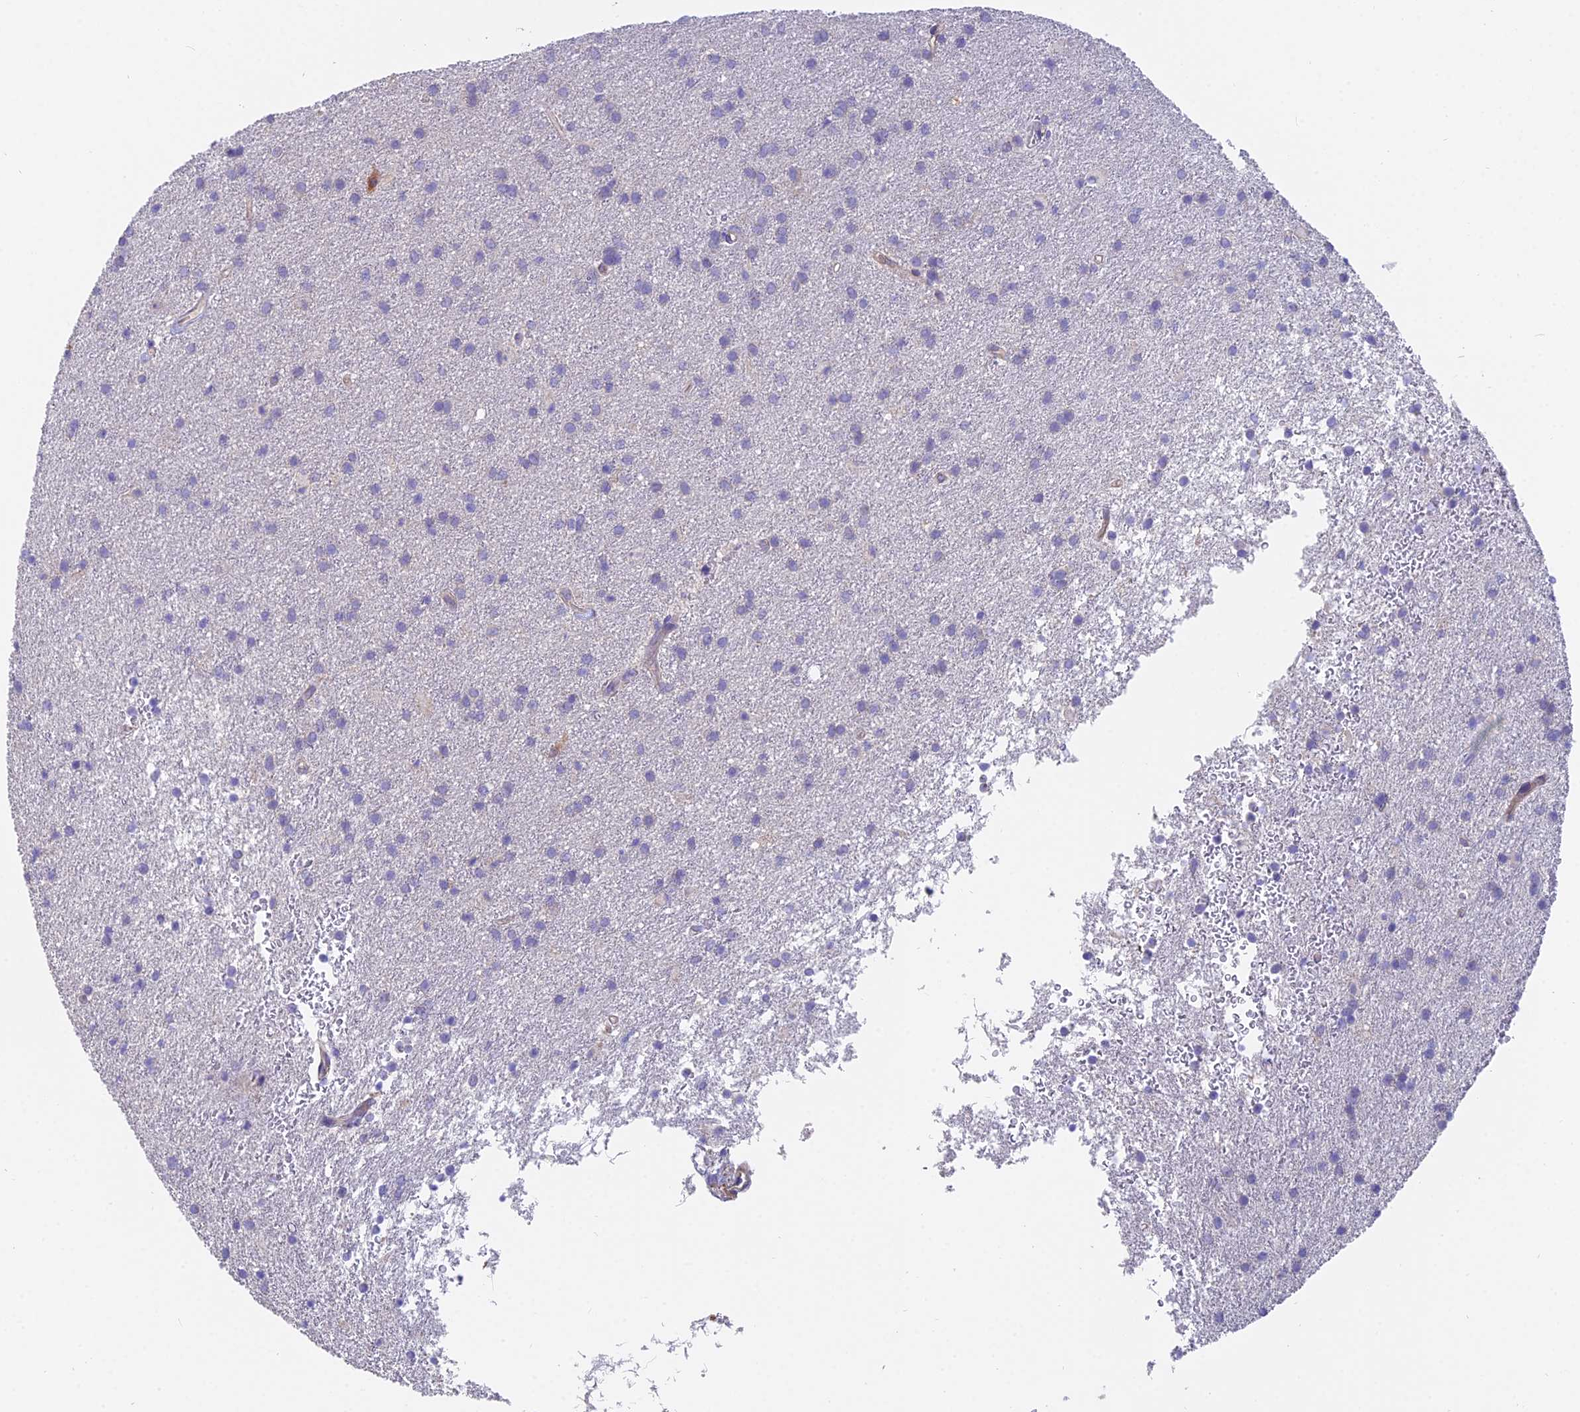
{"staining": {"intensity": "negative", "quantity": "none", "location": "none"}, "tissue": "glioma", "cell_type": "Tumor cells", "image_type": "cancer", "snomed": [{"axis": "morphology", "description": "Glioma, malignant, High grade"}, {"axis": "topography", "description": "Brain"}], "caption": "Immunohistochemical staining of high-grade glioma (malignant) shows no significant staining in tumor cells.", "gene": "FAM168B", "patient": {"sex": "female", "age": 50}}